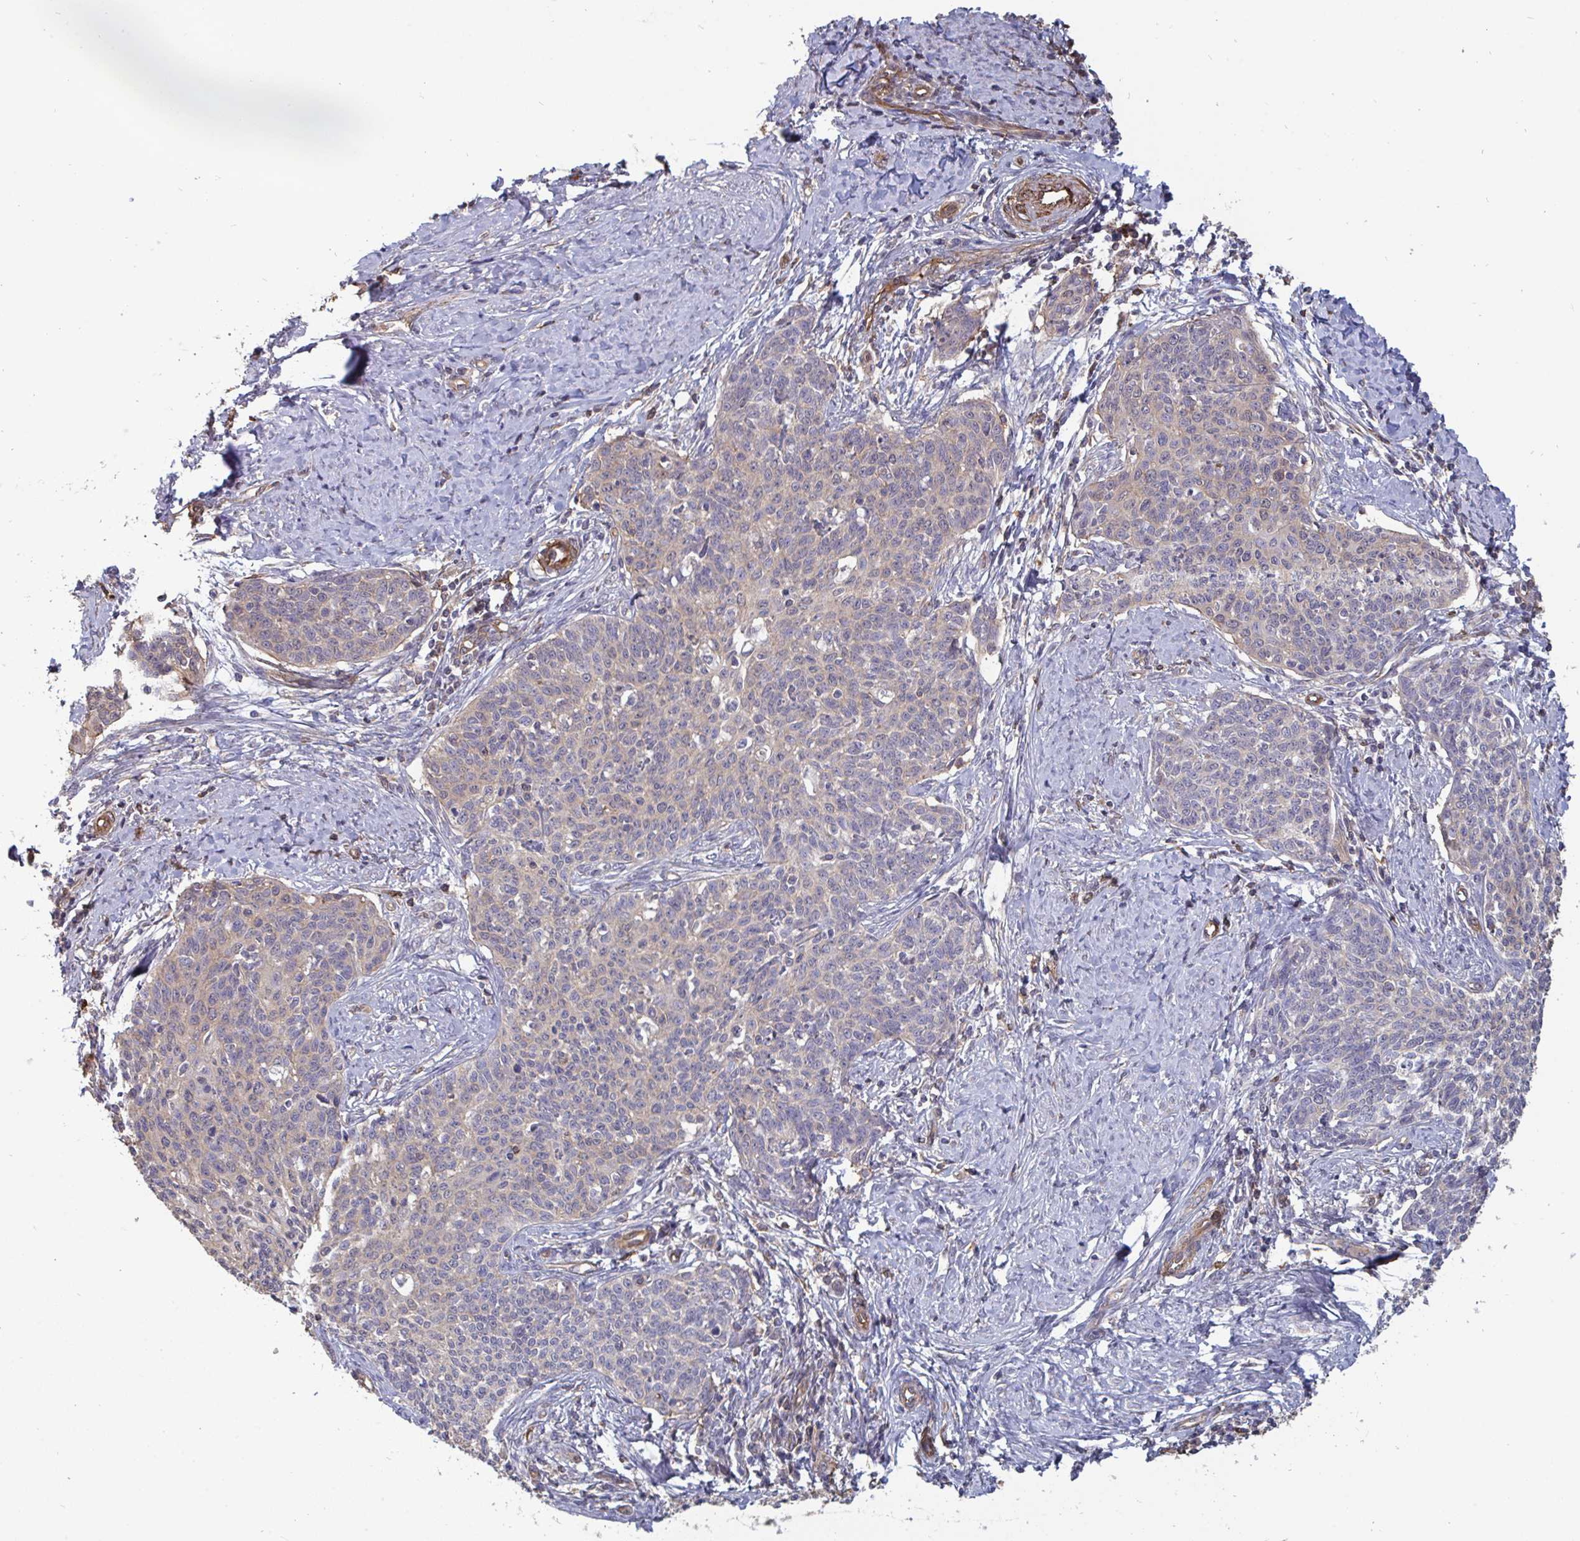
{"staining": {"intensity": "negative", "quantity": "none", "location": "none"}, "tissue": "cervical cancer", "cell_type": "Tumor cells", "image_type": "cancer", "snomed": [{"axis": "morphology", "description": "Squamous cell carcinoma, NOS"}, {"axis": "topography", "description": "Cervix"}], "caption": "This micrograph is of squamous cell carcinoma (cervical) stained with immunohistochemistry to label a protein in brown with the nuclei are counter-stained blue. There is no staining in tumor cells.", "gene": "ISCU", "patient": {"sex": "female", "age": 39}}